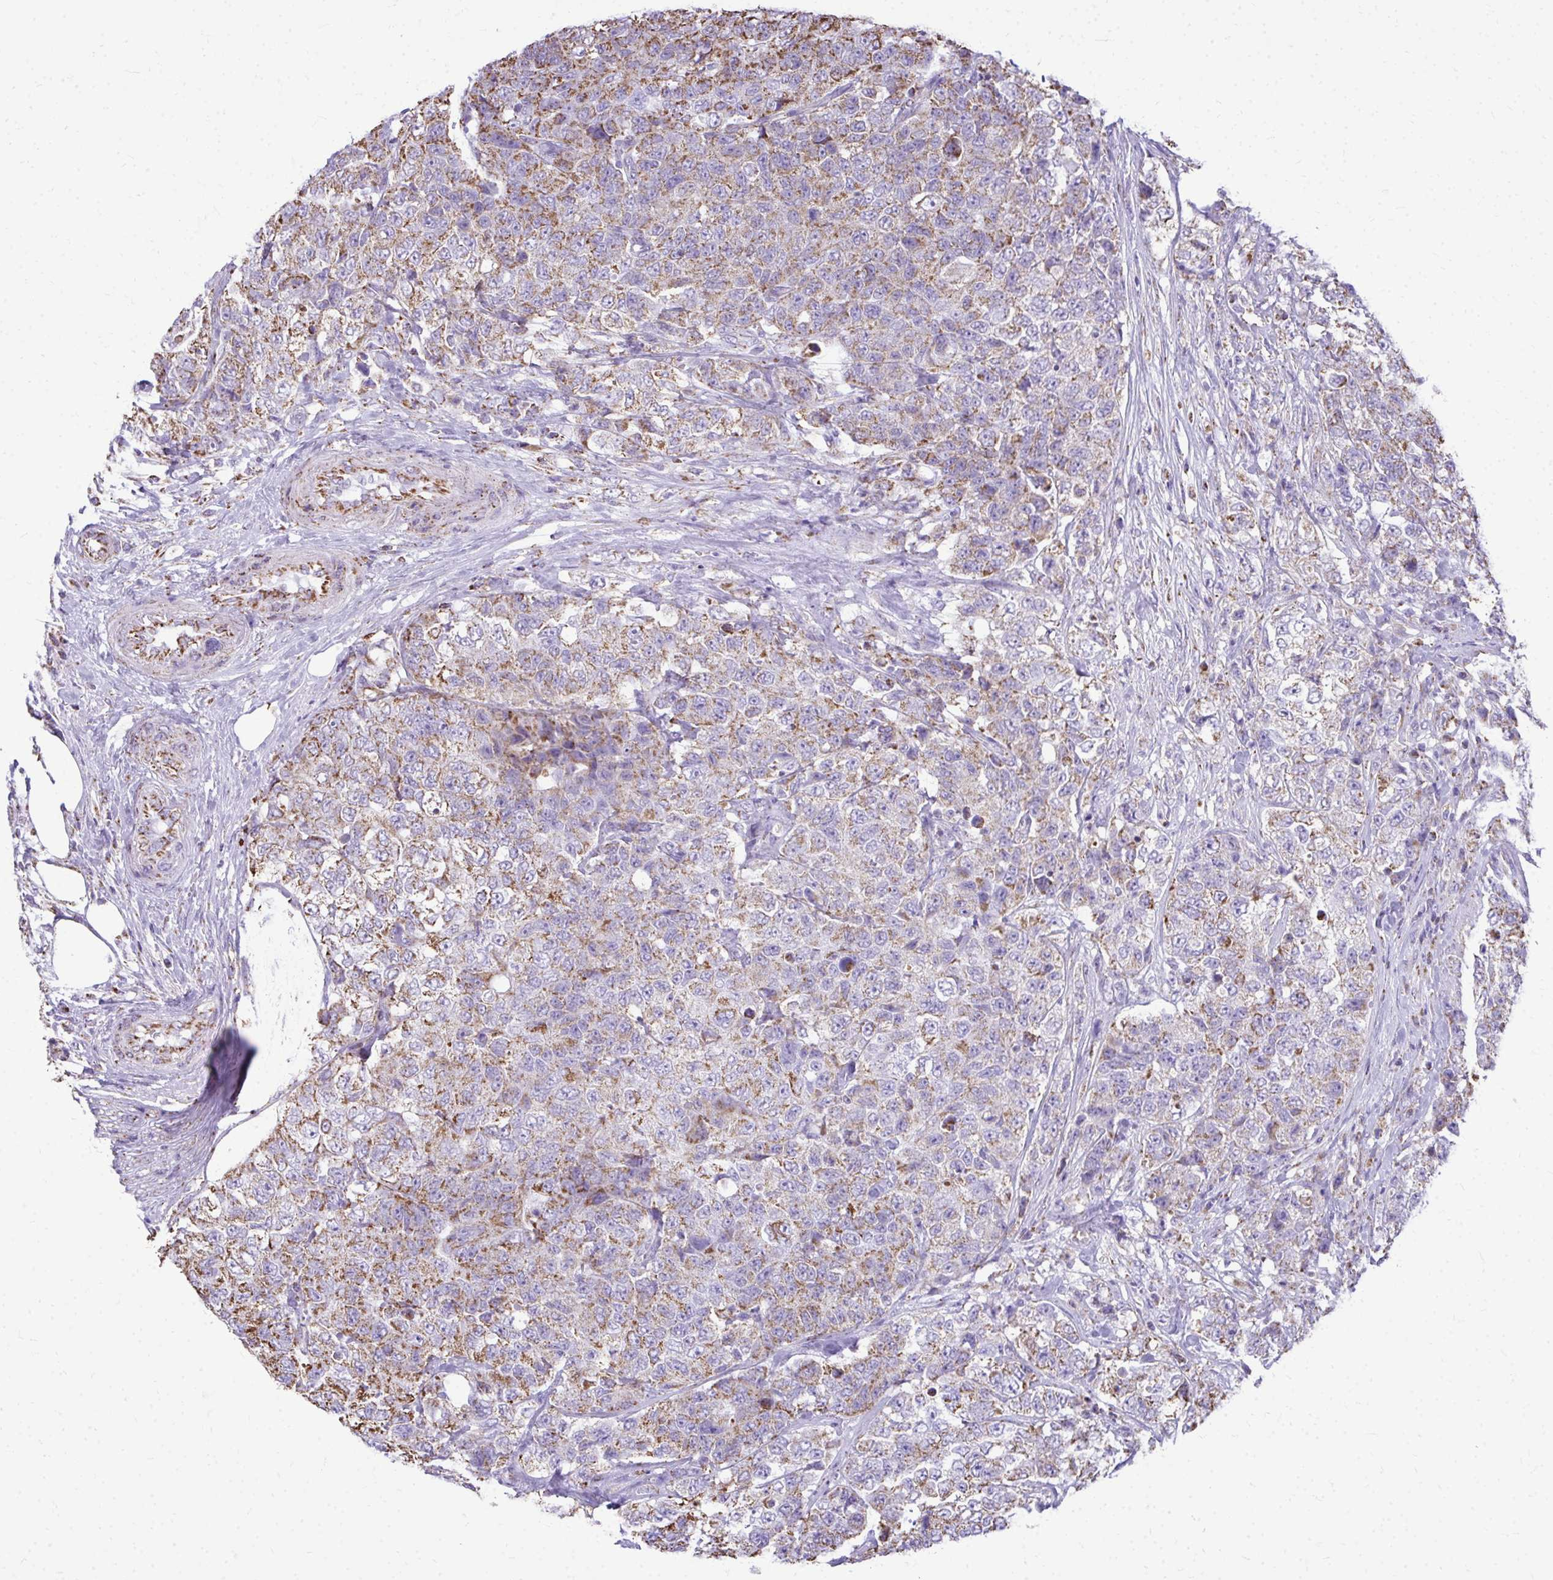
{"staining": {"intensity": "moderate", "quantity": "25%-75%", "location": "cytoplasmic/membranous"}, "tissue": "urothelial cancer", "cell_type": "Tumor cells", "image_type": "cancer", "snomed": [{"axis": "morphology", "description": "Urothelial carcinoma, High grade"}, {"axis": "topography", "description": "Urinary bladder"}], "caption": "About 25%-75% of tumor cells in human urothelial cancer display moderate cytoplasmic/membranous protein staining as visualized by brown immunohistochemical staining.", "gene": "MPZL2", "patient": {"sex": "female", "age": 78}}